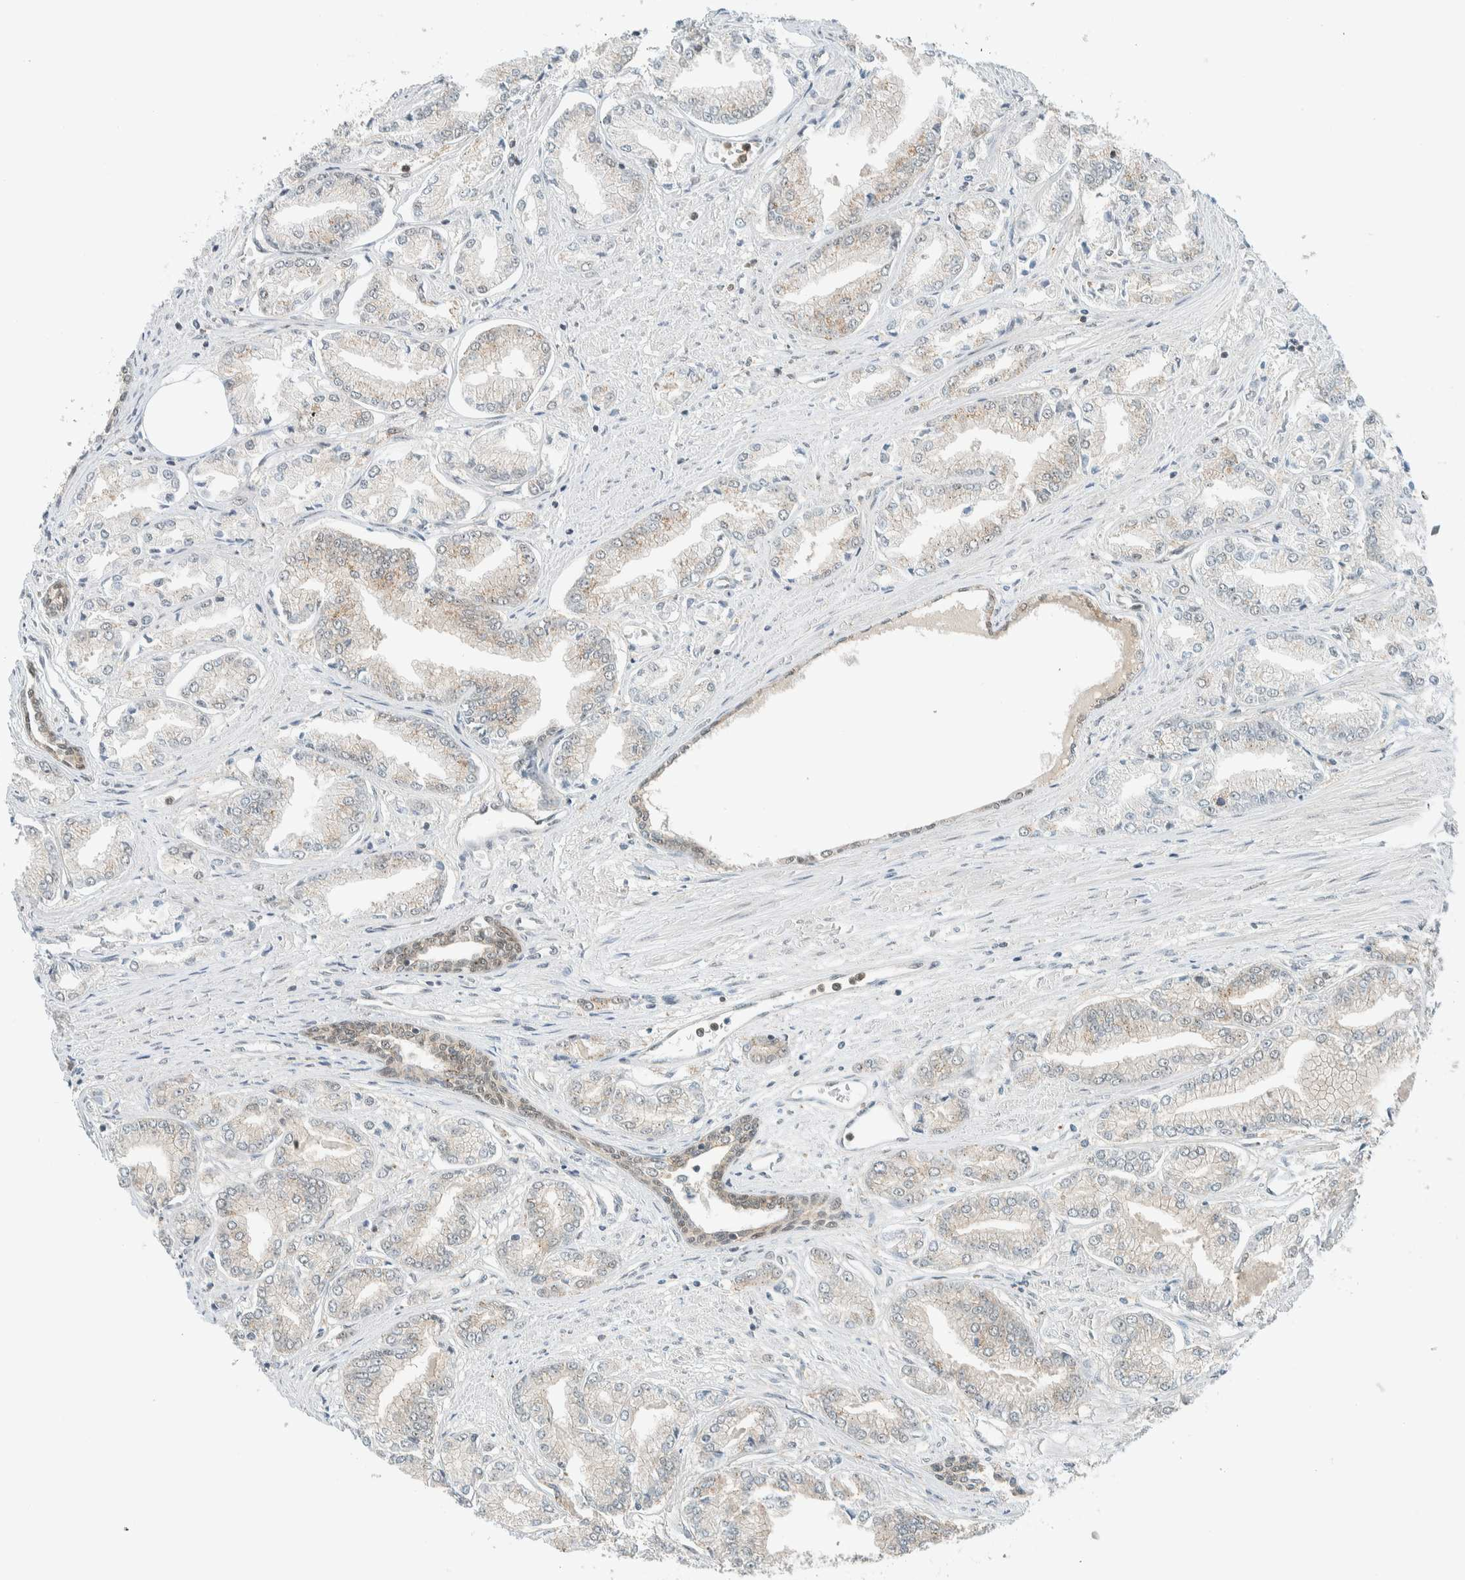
{"staining": {"intensity": "weak", "quantity": "25%-75%", "location": "cytoplasmic/membranous"}, "tissue": "prostate cancer", "cell_type": "Tumor cells", "image_type": "cancer", "snomed": [{"axis": "morphology", "description": "Adenocarcinoma, Low grade"}, {"axis": "topography", "description": "Prostate"}], "caption": "Human prostate adenocarcinoma (low-grade) stained with a brown dye displays weak cytoplasmic/membranous positive staining in approximately 25%-75% of tumor cells.", "gene": "CYSRT1", "patient": {"sex": "male", "age": 52}}